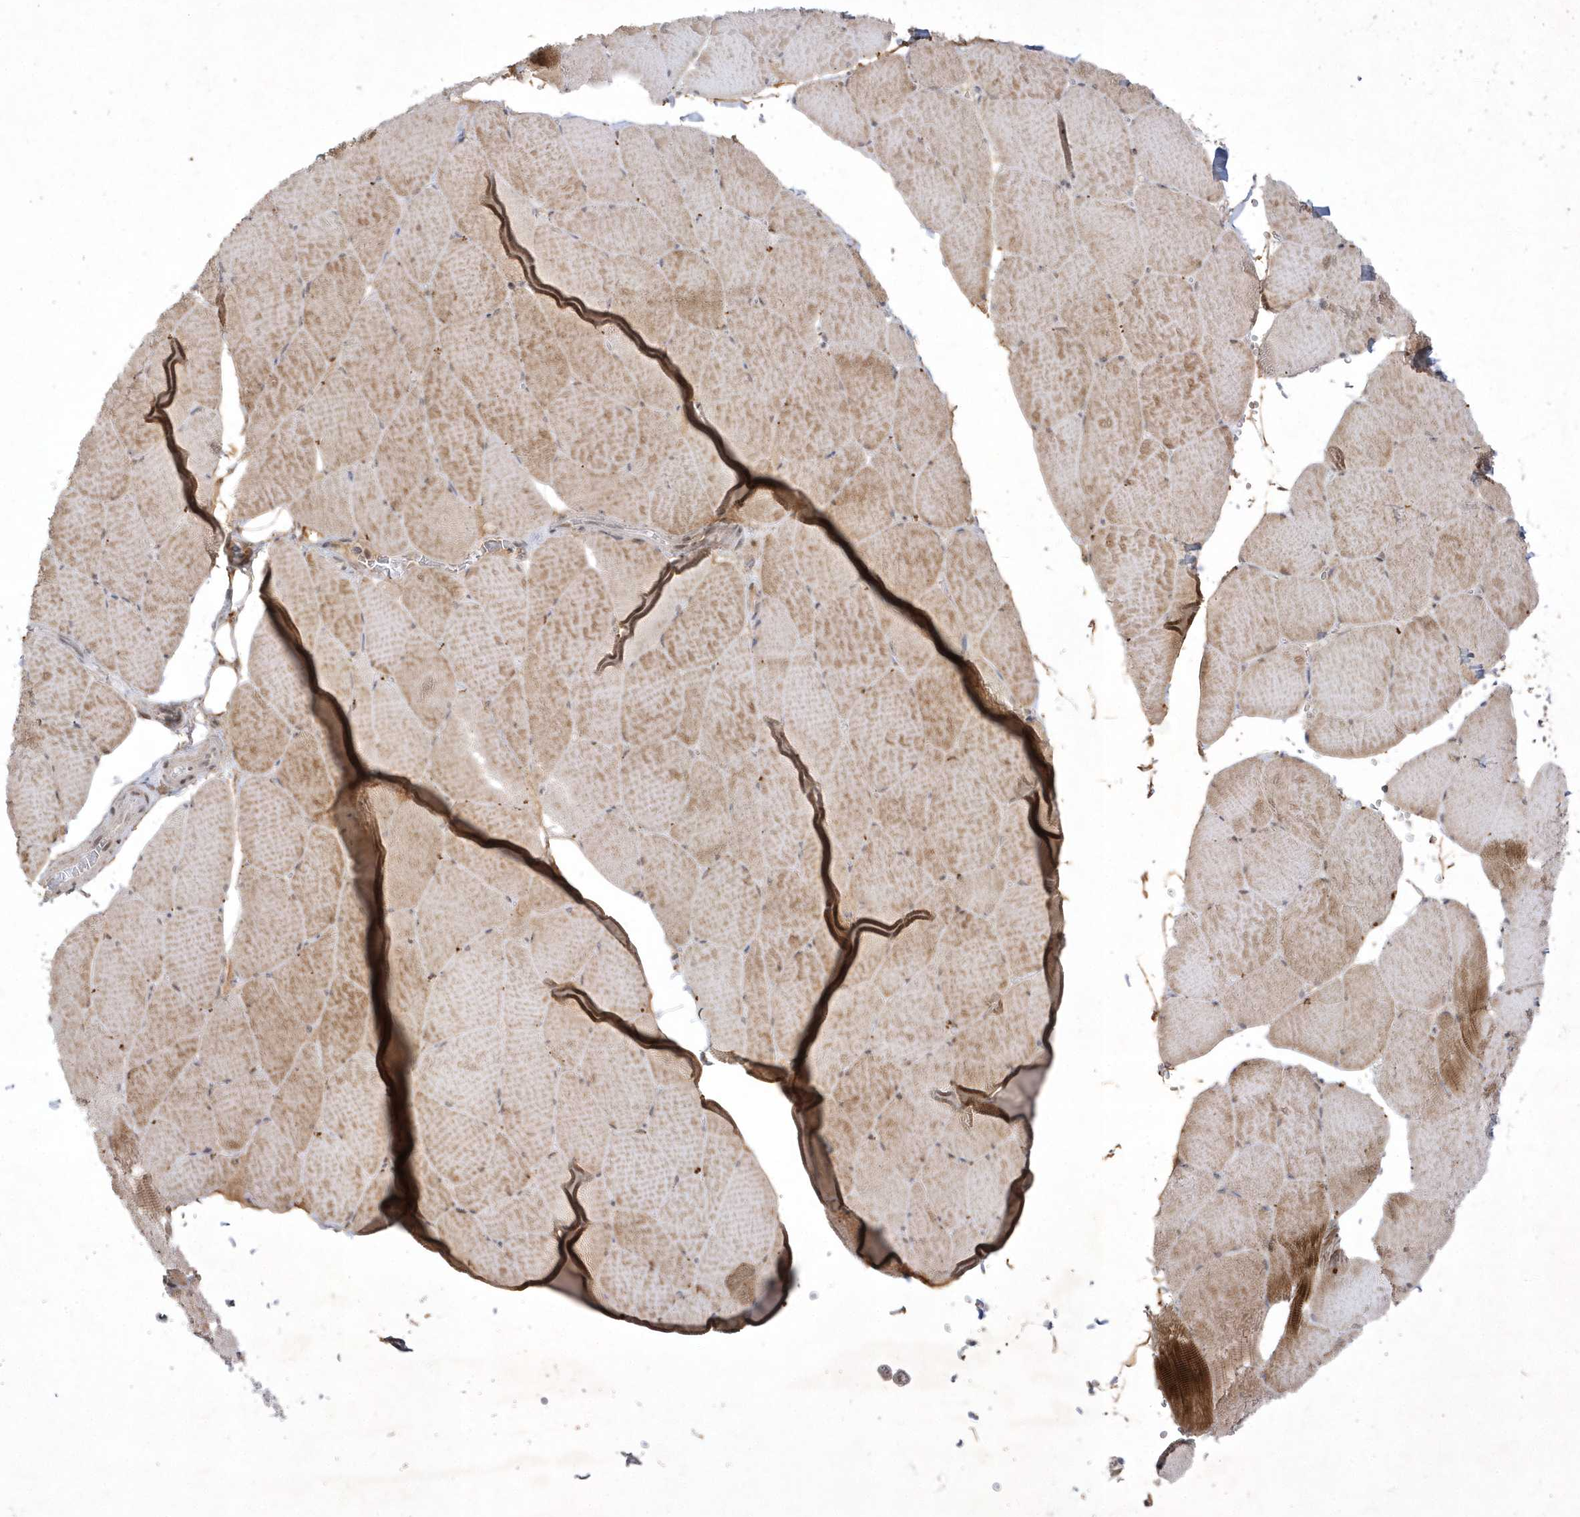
{"staining": {"intensity": "moderate", "quantity": "25%-75%", "location": "cytoplasmic/membranous"}, "tissue": "skeletal muscle", "cell_type": "Myocytes", "image_type": "normal", "snomed": [{"axis": "morphology", "description": "Normal tissue, NOS"}, {"axis": "topography", "description": "Skeletal muscle"}, {"axis": "topography", "description": "Head-Neck"}], "caption": "Human skeletal muscle stained with a brown dye exhibits moderate cytoplasmic/membranous positive positivity in about 25%-75% of myocytes.", "gene": "CPSF3", "patient": {"sex": "male", "age": 66}}